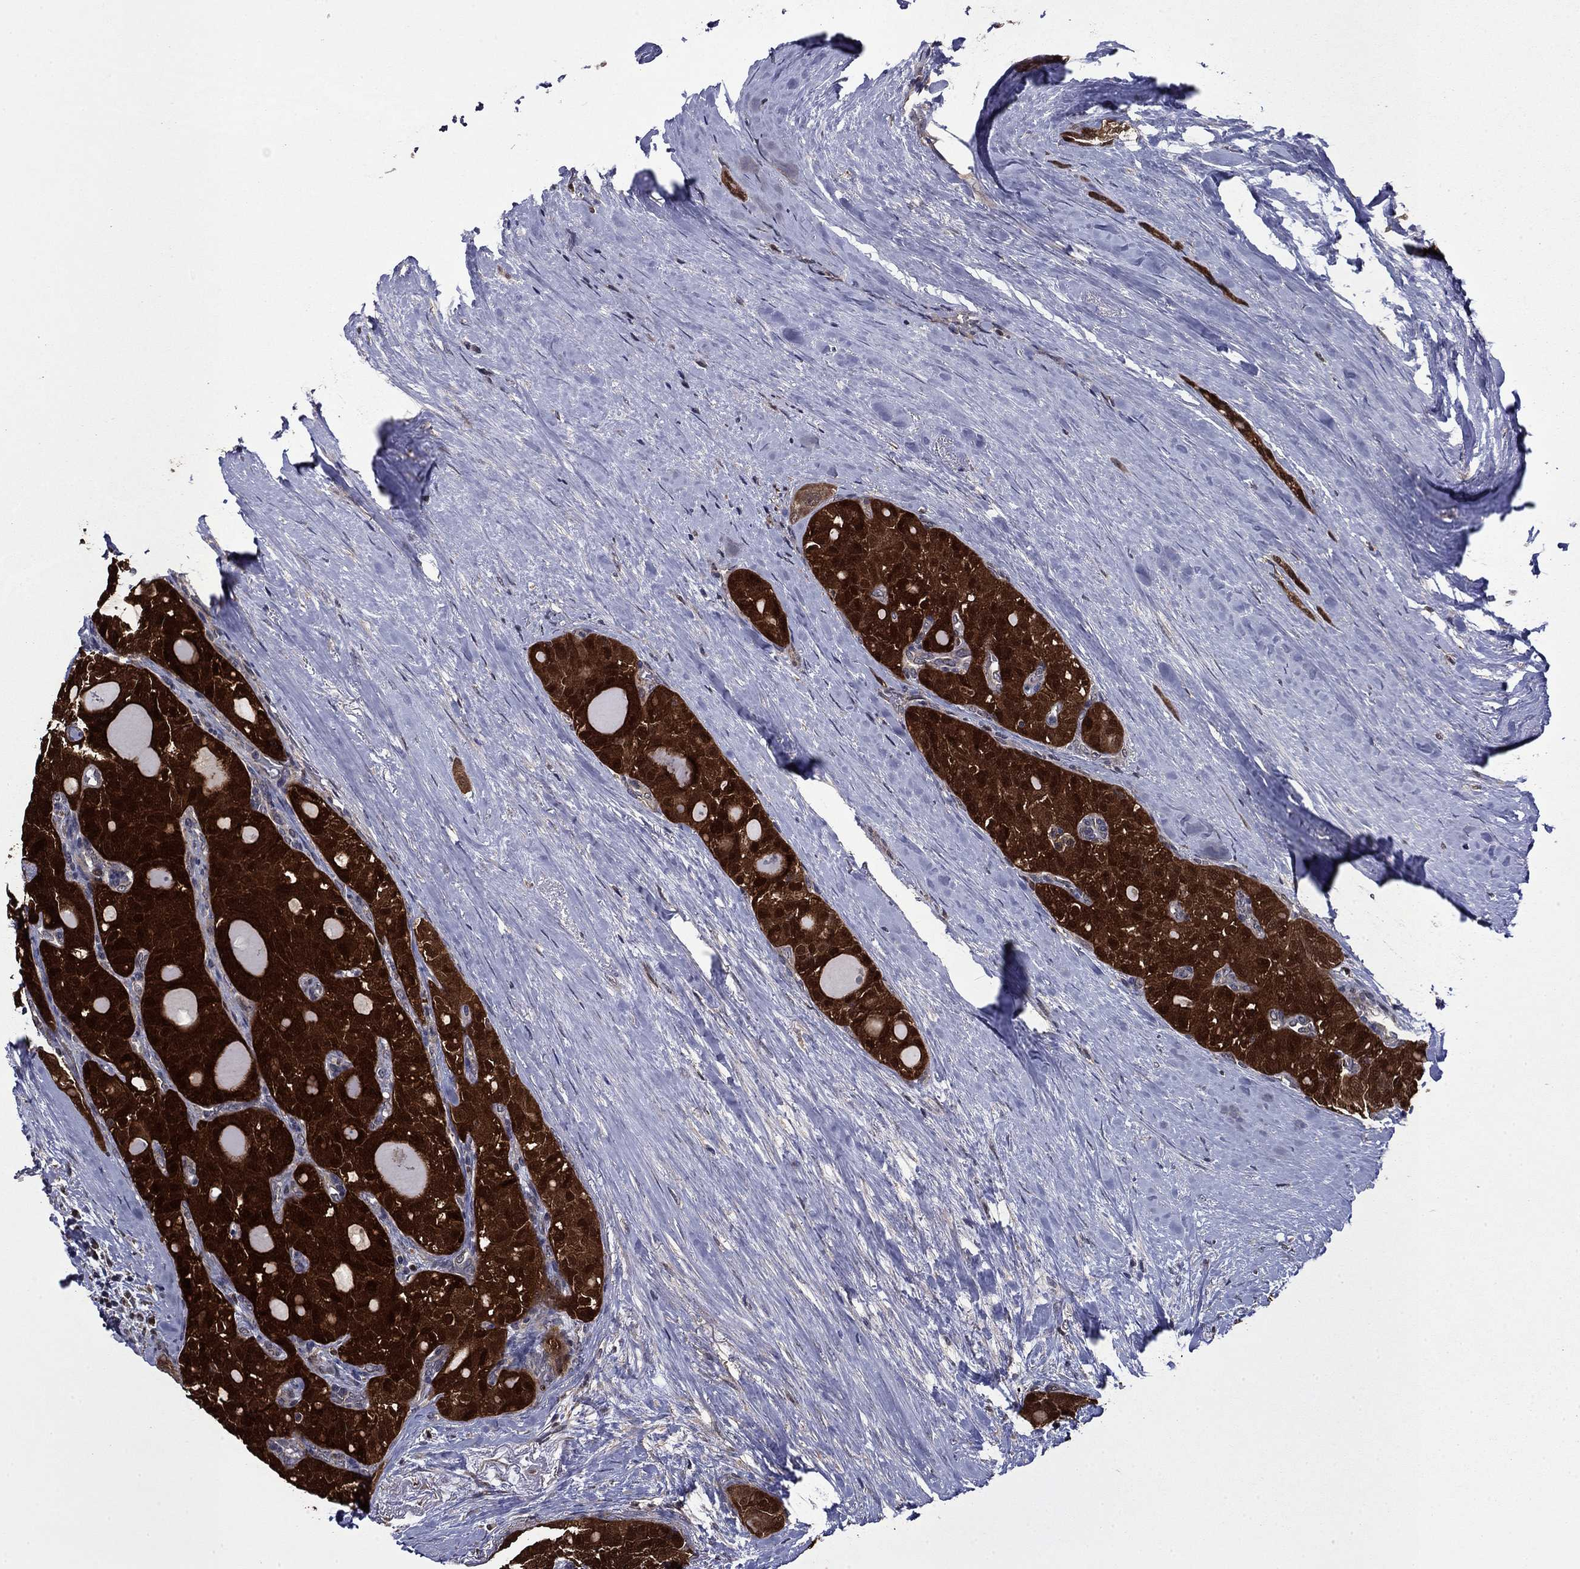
{"staining": {"intensity": "strong", "quantity": ">75%", "location": "cytoplasmic/membranous"}, "tissue": "thyroid cancer", "cell_type": "Tumor cells", "image_type": "cancer", "snomed": [{"axis": "morphology", "description": "Follicular adenoma carcinoma, NOS"}, {"axis": "topography", "description": "Thyroid gland"}], "caption": "Protein analysis of thyroid follicular adenoma carcinoma tissue displays strong cytoplasmic/membranous expression in about >75% of tumor cells.", "gene": "TPMT", "patient": {"sex": "male", "age": 75}}